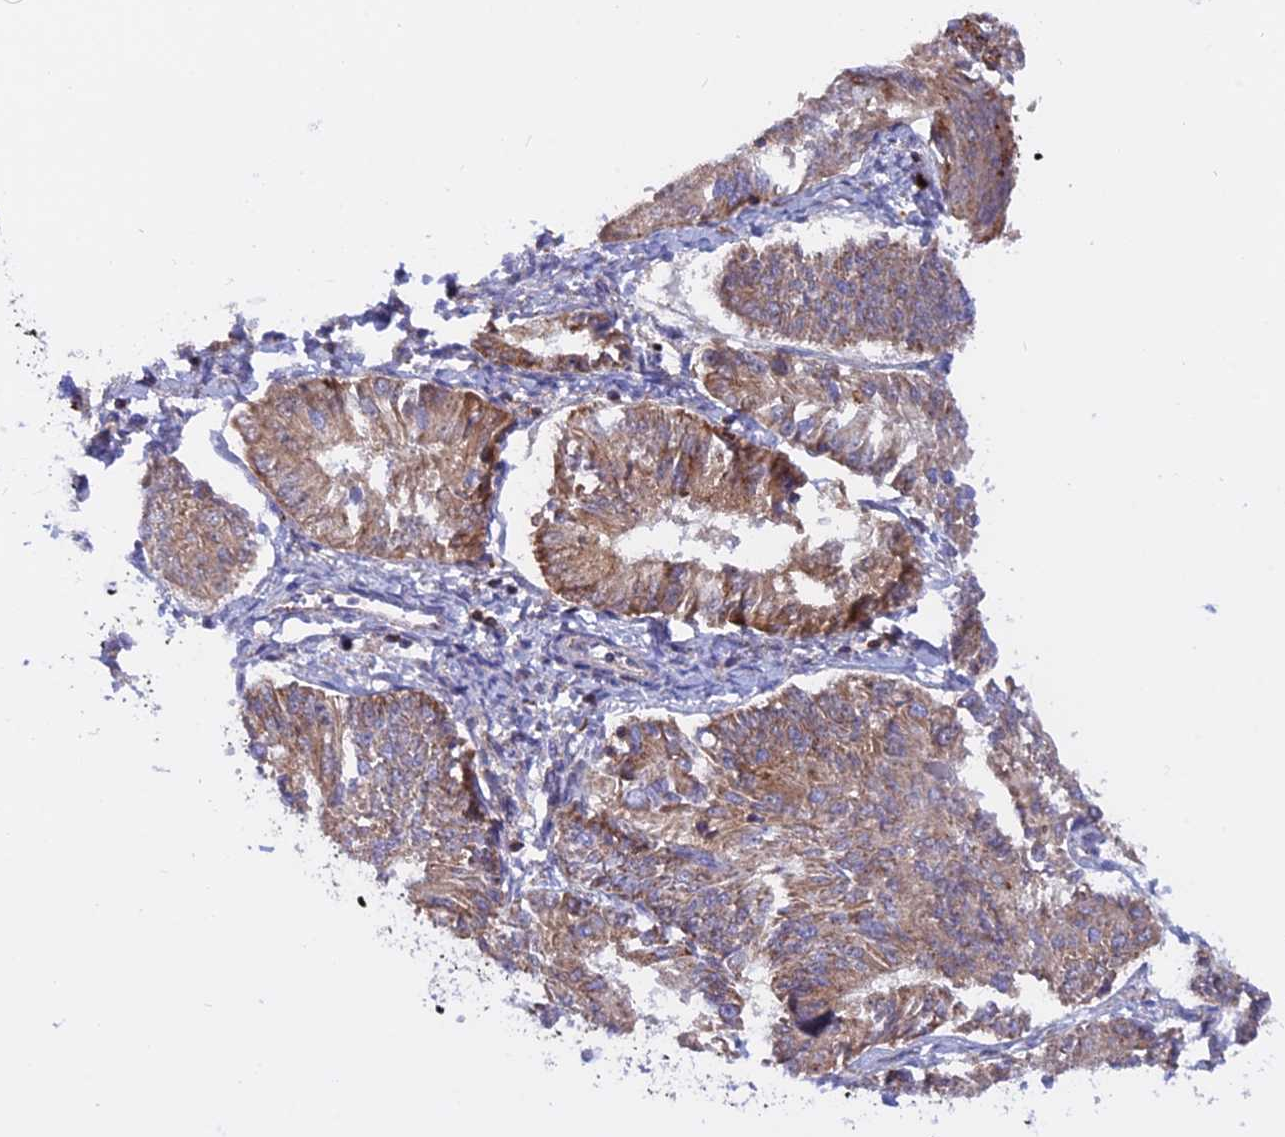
{"staining": {"intensity": "moderate", "quantity": ">75%", "location": "cytoplasmic/membranous"}, "tissue": "endometrial cancer", "cell_type": "Tumor cells", "image_type": "cancer", "snomed": [{"axis": "morphology", "description": "Adenocarcinoma, NOS"}, {"axis": "topography", "description": "Endometrium"}], "caption": "The immunohistochemical stain highlights moderate cytoplasmic/membranous staining in tumor cells of endometrial adenocarcinoma tissue.", "gene": "GCDH", "patient": {"sex": "female", "age": 58}}